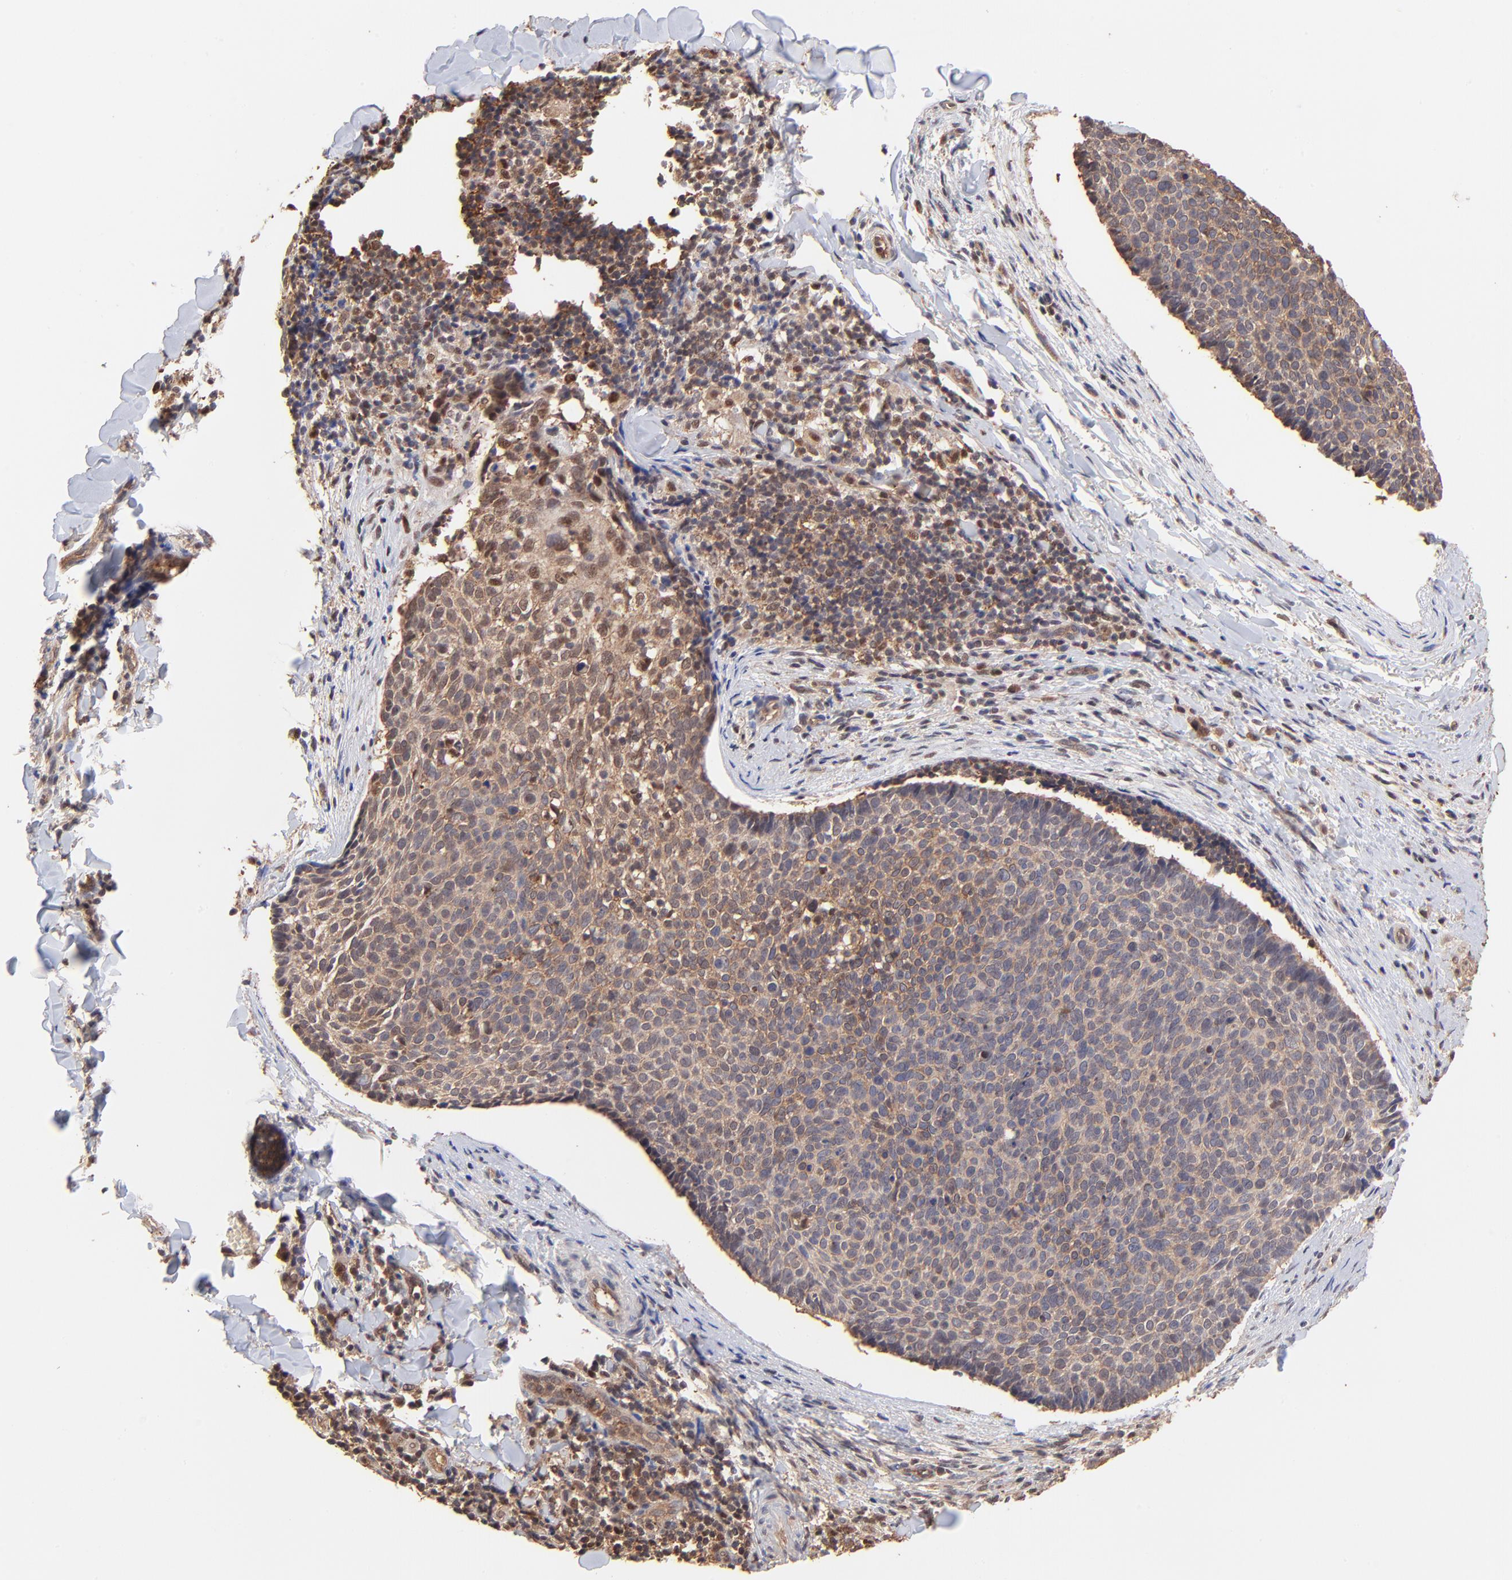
{"staining": {"intensity": "moderate", "quantity": ">75%", "location": "cytoplasmic/membranous"}, "tissue": "skin cancer", "cell_type": "Tumor cells", "image_type": "cancer", "snomed": [{"axis": "morphology", "description": "Normal tissue, NOS"}, {"axis": "morphology", "description": "Basal cell carcinoma"}, {"axis": "topography", "description": "Skin"}], "caption": "DAB (3,3'-diaminobenzidine) immunohistochemical staining of basal cell carcinoma (skin) demonstrates moderate cytoplasmic/membranous protein staining in approximately >75% of tumor cells. Using DAB (brown) and hematoxylin (blue) stains, captured at high magnification using brightfield microscopy.", "gene": "PSMA6", "patient": {"sex": "female", "age": 57}}